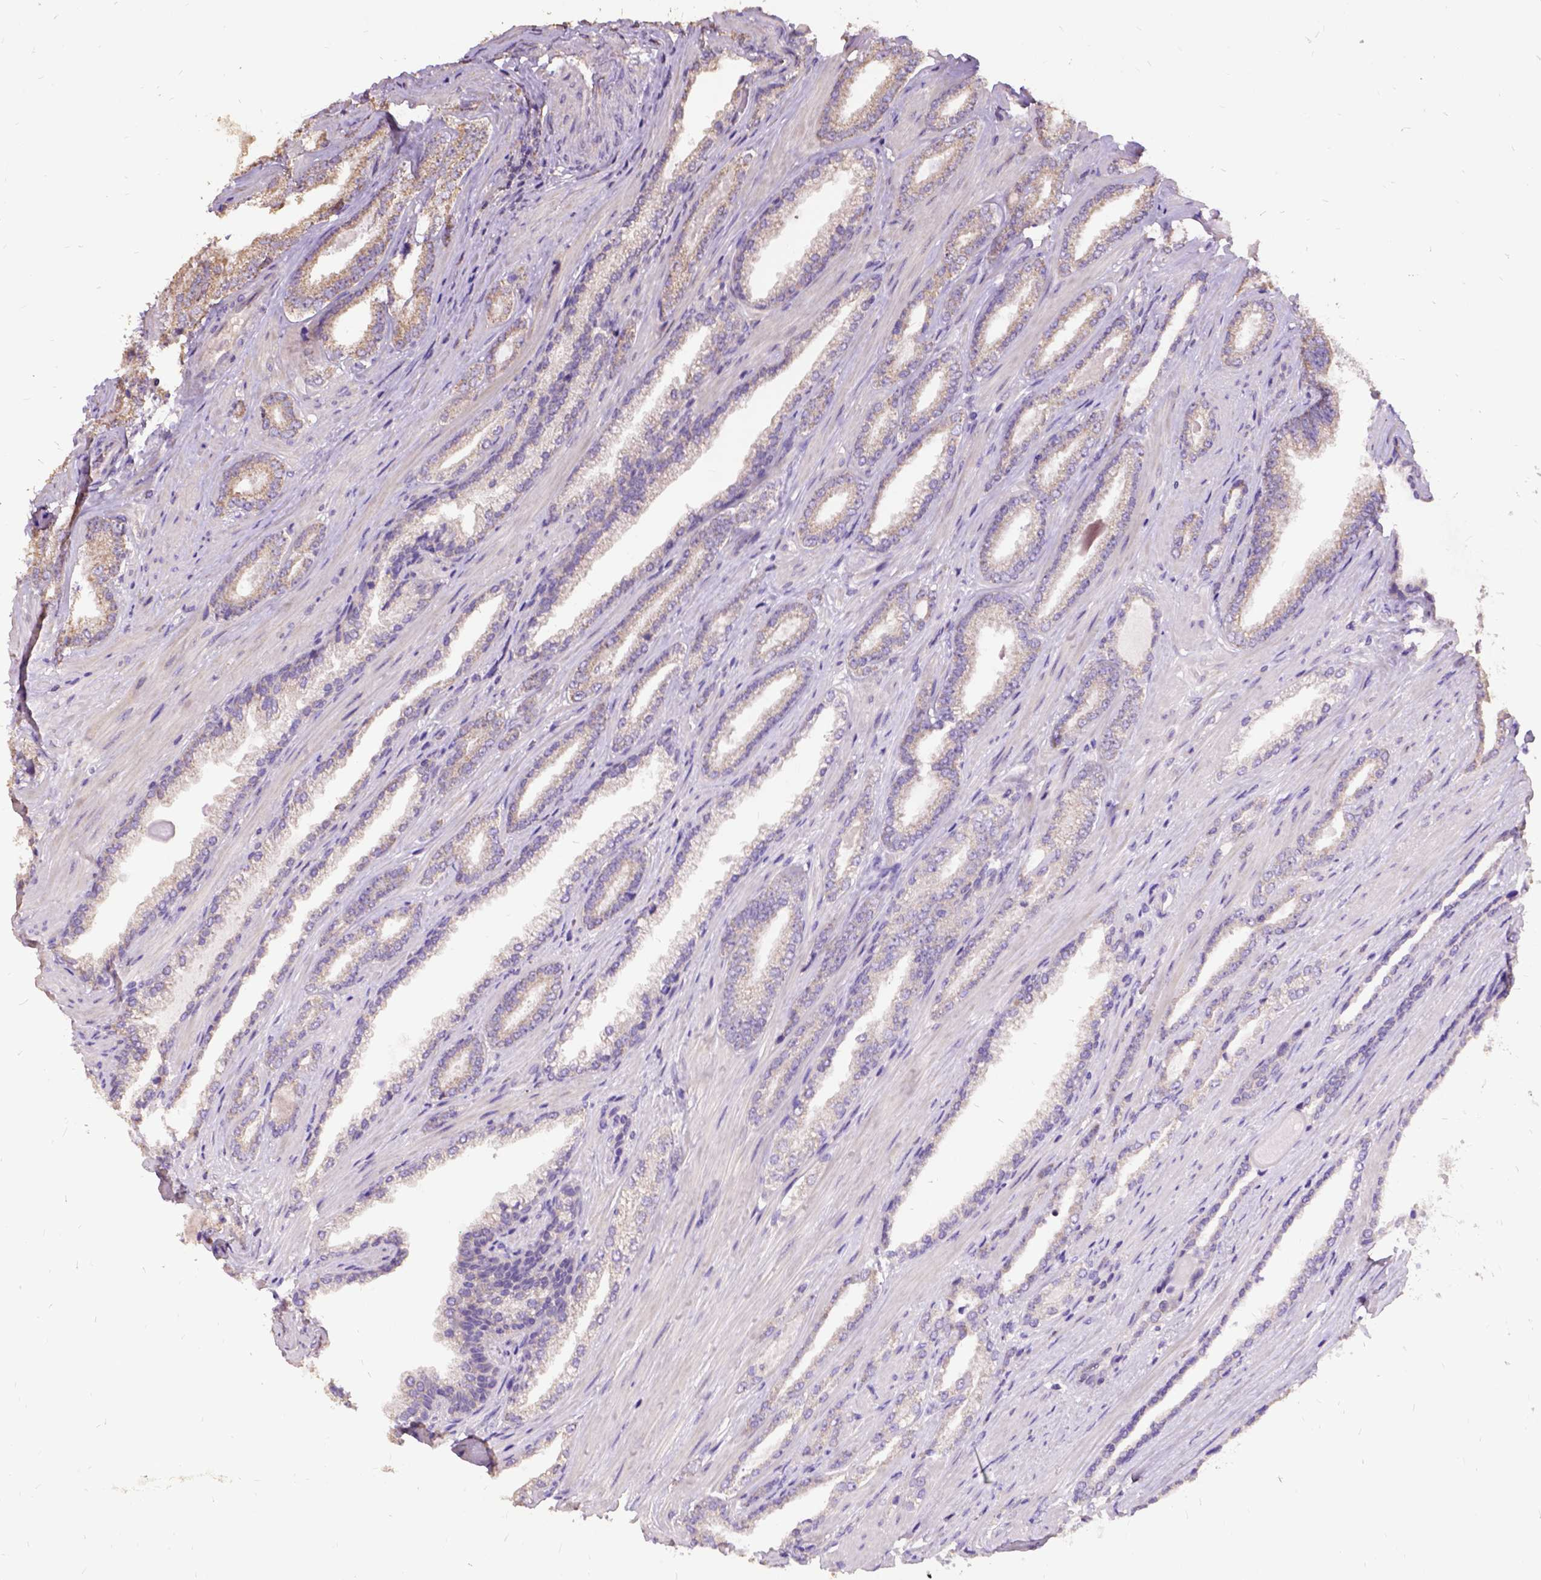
{"staining": {"intensity": "weak", "quantity": ">75%", "location": "cytoplasmic/membranous"}, "tissue": "prostate cancer", "cell_type": "Tumor cells", "image_type": "cancer", "snomed": [{"axis": "morphology", "description": "Adenocarcinoma, Low grade"}, {"axis": "topography", "description": "Prostate"}], "caption": "Immunohistochemistry staining of adenocarcinoma (low-grade) (prostate), which demonstrates low levels of weak cytoplasmic/membranous positivity in approximately >75% of tumor cells indicating weak cytoplasmic/membranous protein positivity. The staining was performed using DAB (3,3'-diaminobenzidine) (brown) for protein detection and nuclei were counterstained in hematoxylin (blue).", "gene": "DQX1", "patient": {"sex": "male", "age": 61}}